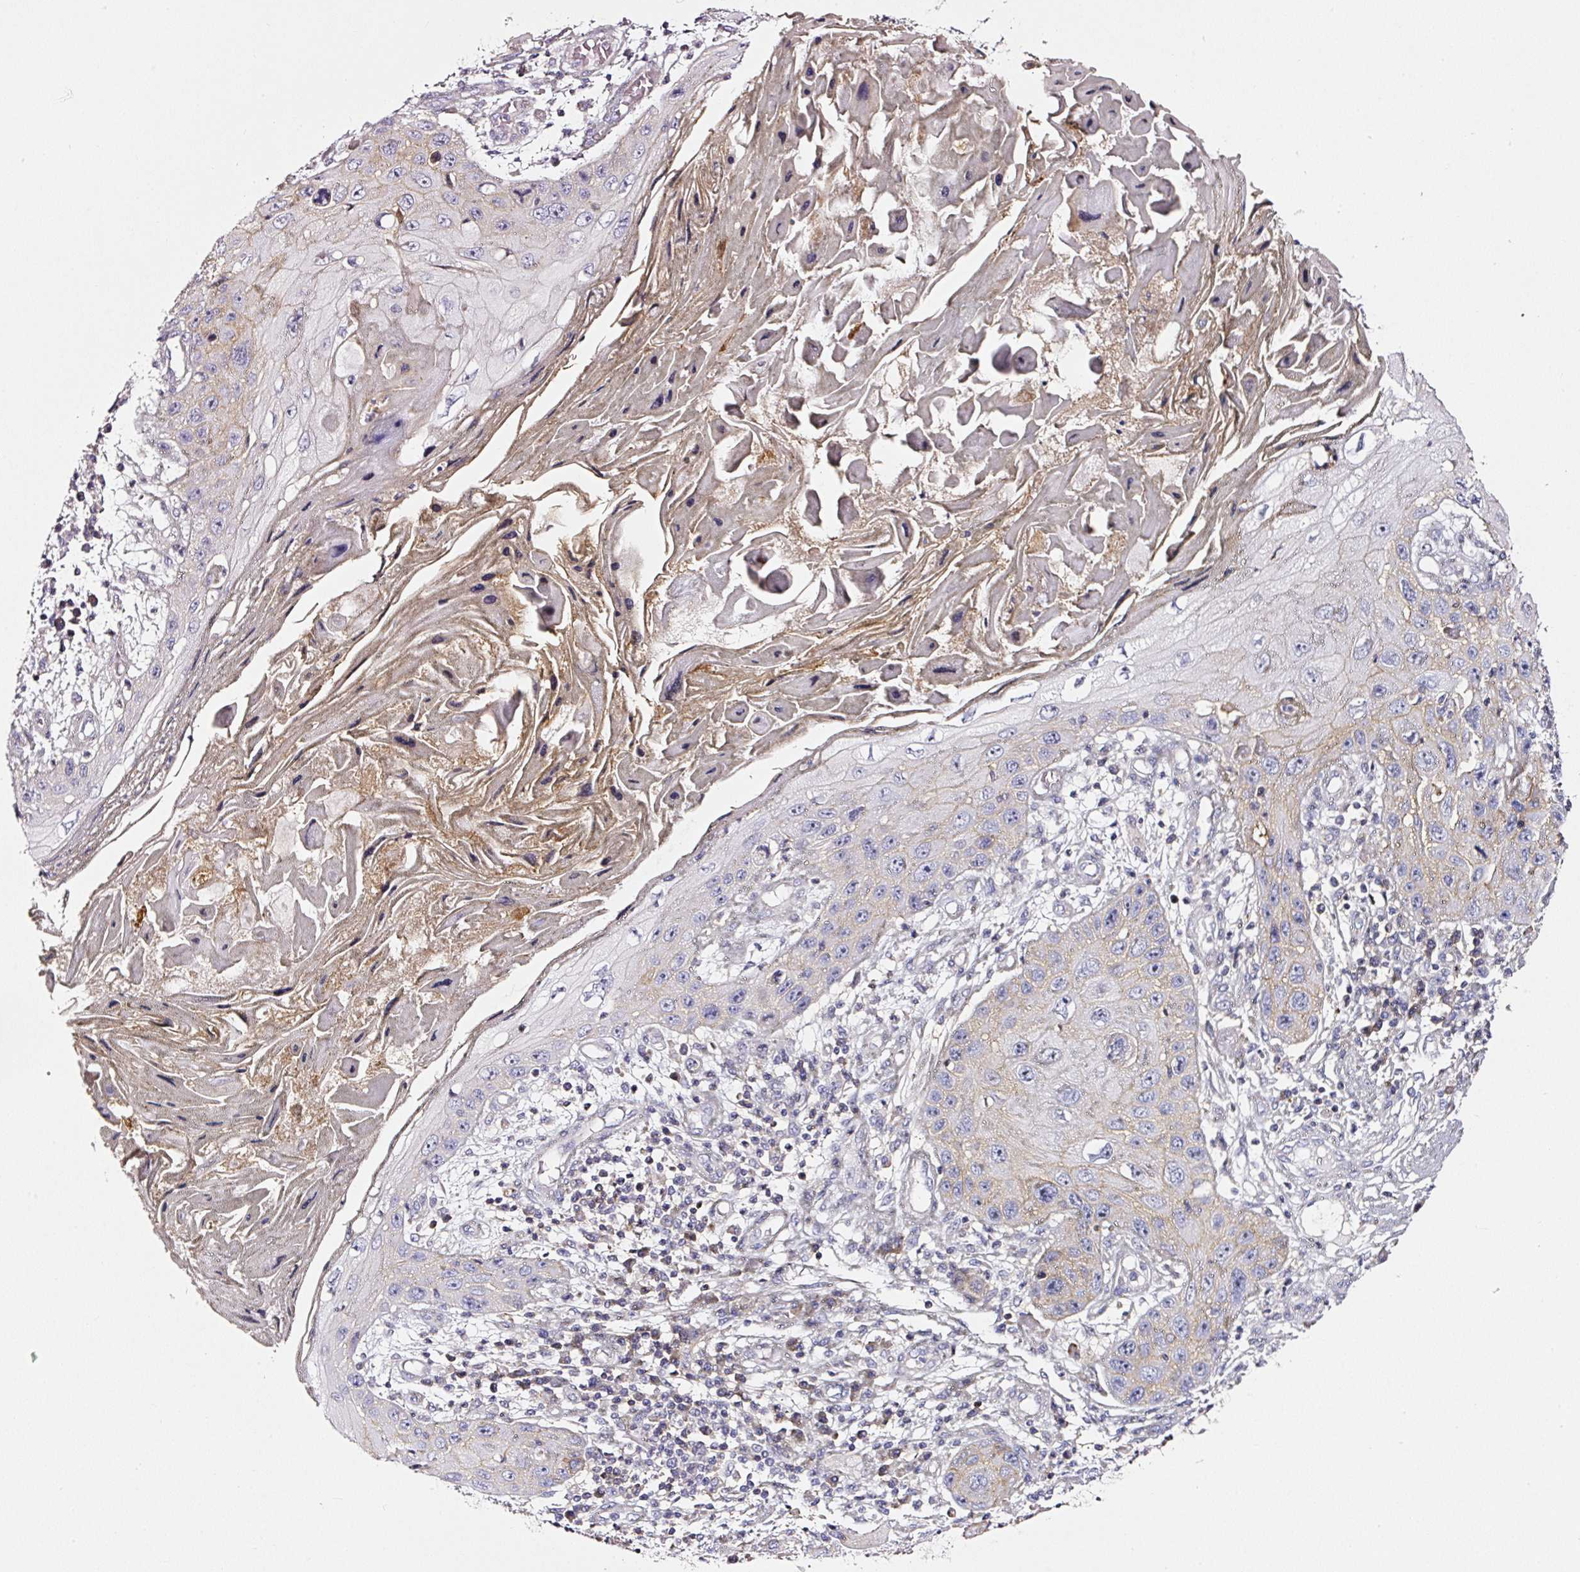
{"staining": {"intensity": "negative", "quantity": "none", "location": "none"}, "tissue": "skin cancer", "cell_type": "Tumor cells", "image_type": "cancer", "snomed": [{"axis": "morphology", "description": "Squamous cell carcinoma, NOS"}, {"axis": "topography", "description": "Skin"}, {"axis": "topography", "description": "Vulva"}], "caption": "A micrograph of skin cancer (squamous cell carcinoma) stained for a protein exhibits no brown staining in tumor cells.", "gene": "CD47", "patient": {"sex": "female", "age": 44}}